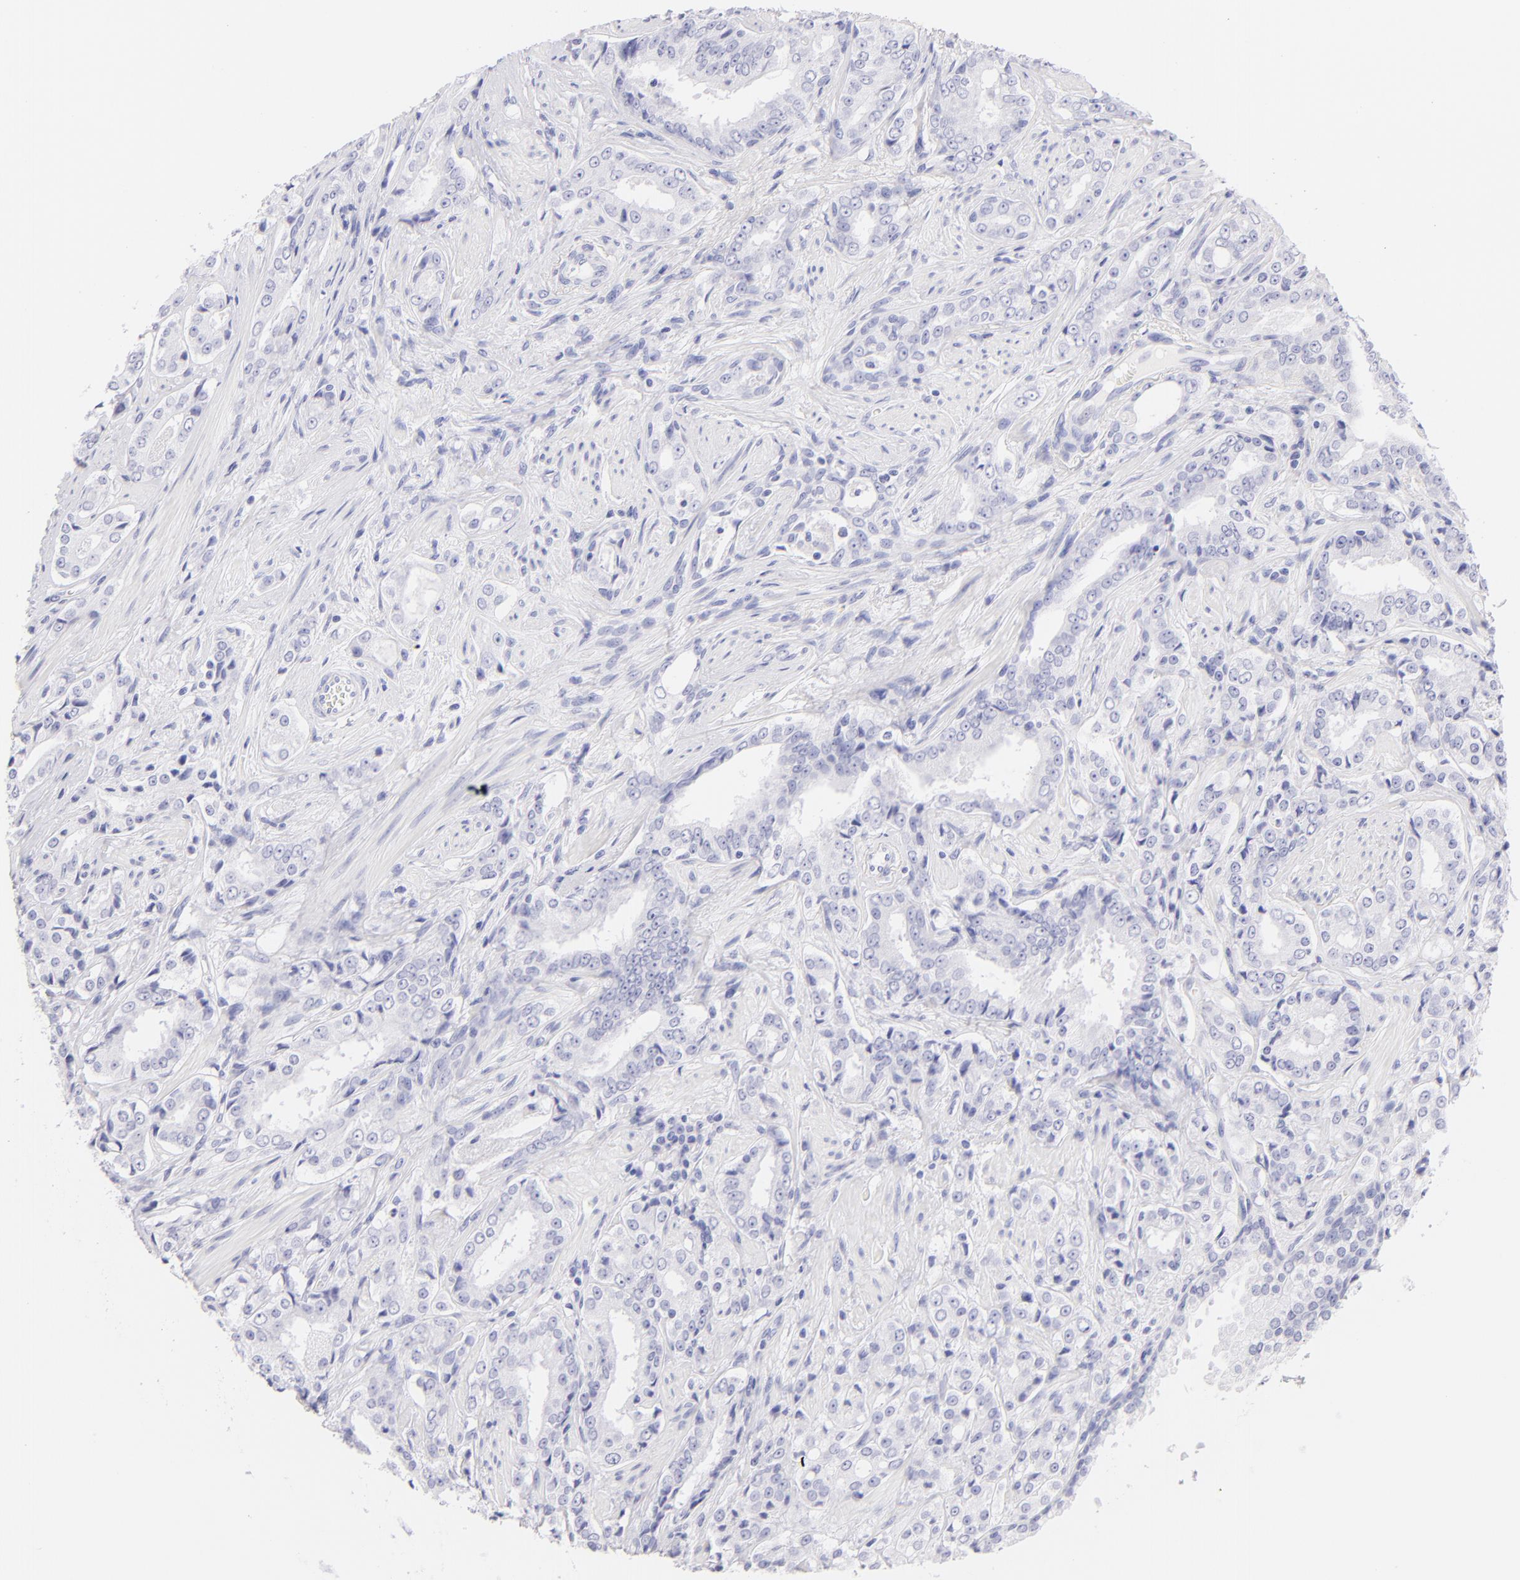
{"staining": {"intensity": "negative", "quantity": "none", "location": "none"}, "tissue": "prostate cancer", "cell_type": "Tumor cells", "image_type": "cancer", "snomed": [{"axis": "morphology", "description": "Adenocarcinoma, Medium grade"}, {"axis": "topography", "description": "Prostate"}], "caption": "Immunohistochemical staining of human prostate cancer (adenocarcinoma (medium-grade)) demonstrates no significant expression in tumor cells.", "gene": "SDC1", "patient": {"sex": "male", "age": 60}}